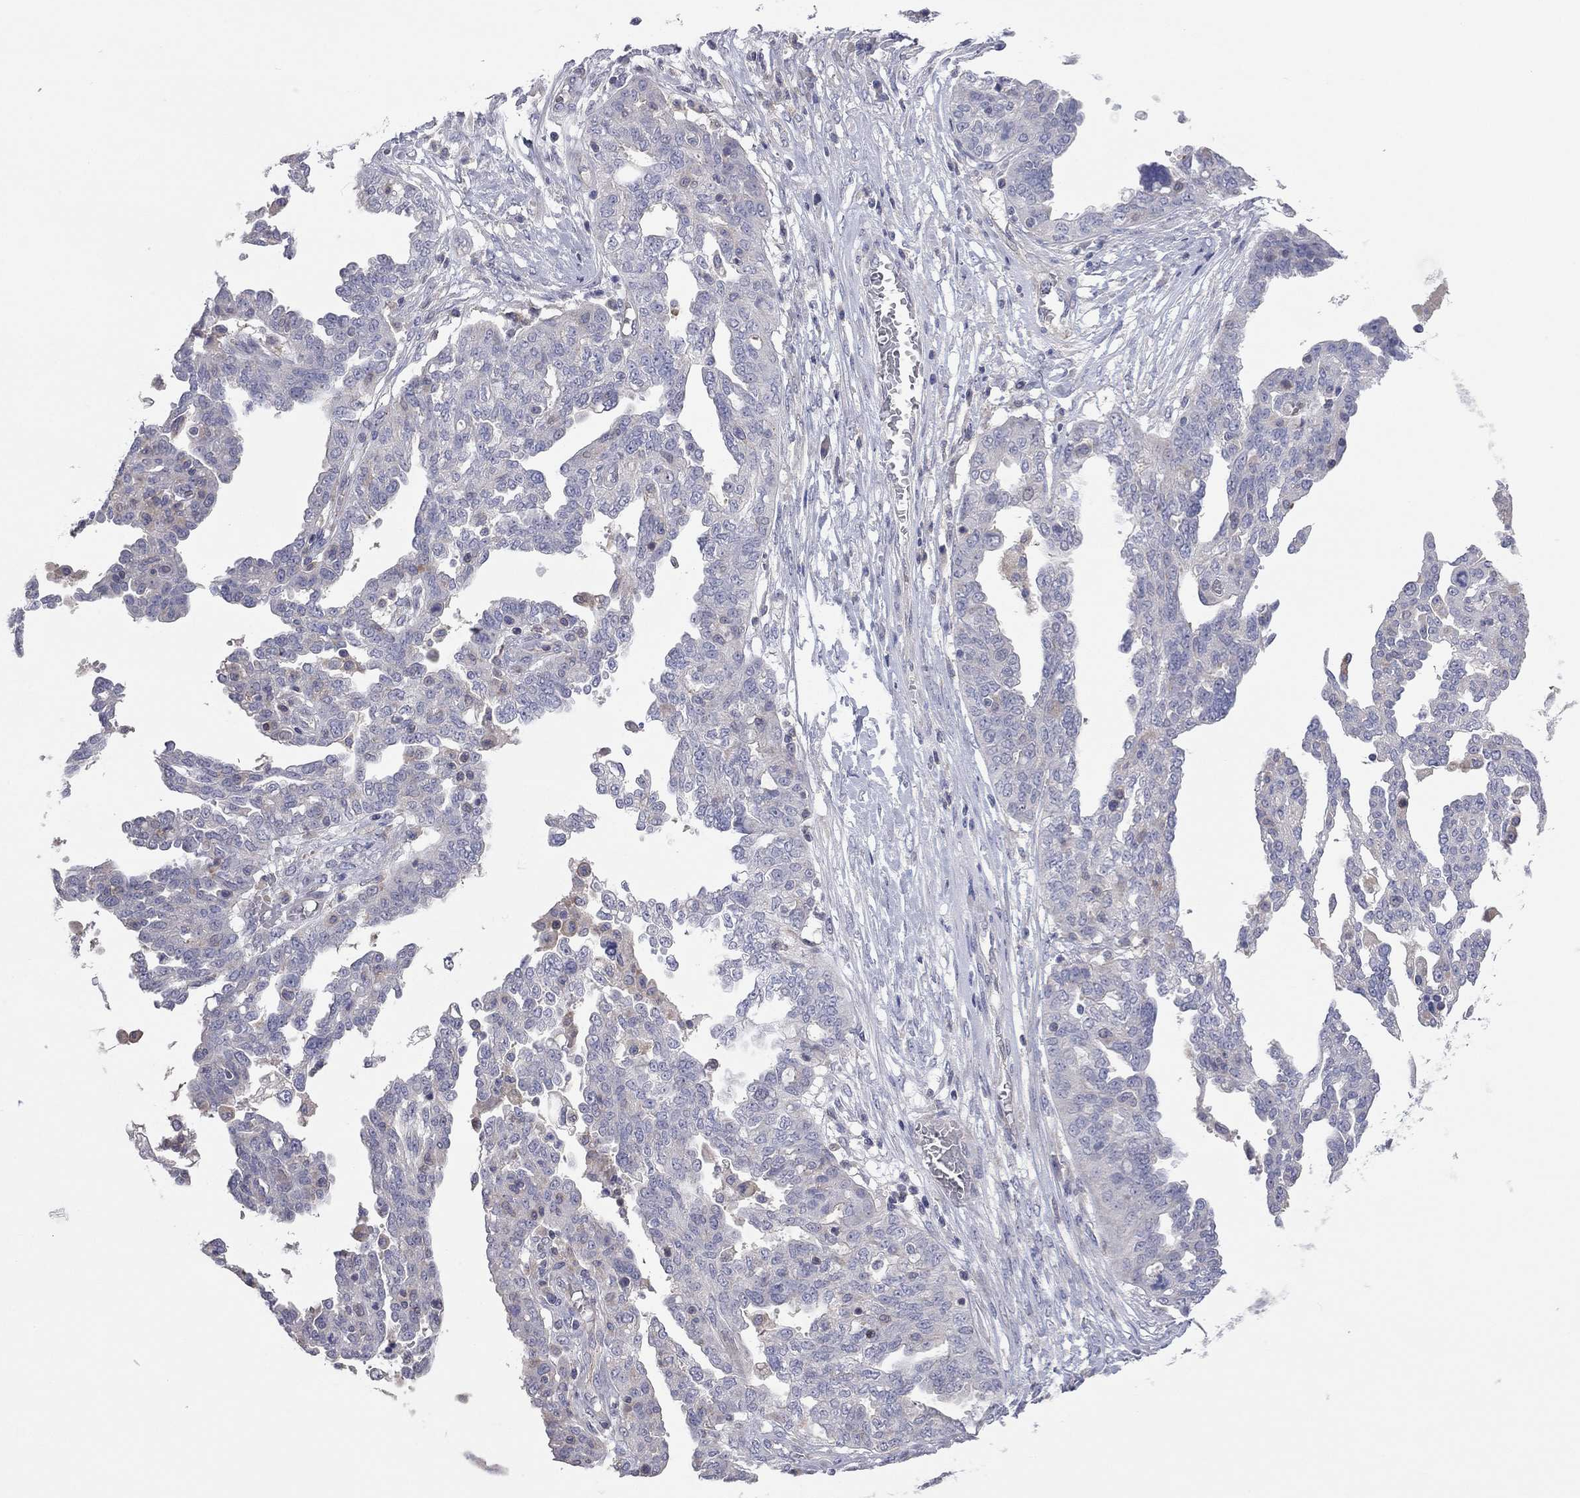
{"staining": {"intensity": "negative", "quantity": "none", "location": "none"}, "tissue": "ovarian cancer", "cell_type": "Tumor cells", "image_type": "cancer", "snomed": [{"axis": "morphology", "description": "Cystadenocarcinoma, serous, NOS"}, {"axis": "topography", "description": "Ovary"}], "caption": "Immunohistochemistry photomicrograph of serous cystadenocarcinoma (ovarian) stained for a protein (brown), which exhibits no expression in tumor cells.", "gene": "KCNB1", "patient": {"sex": "female", "age": 67}}